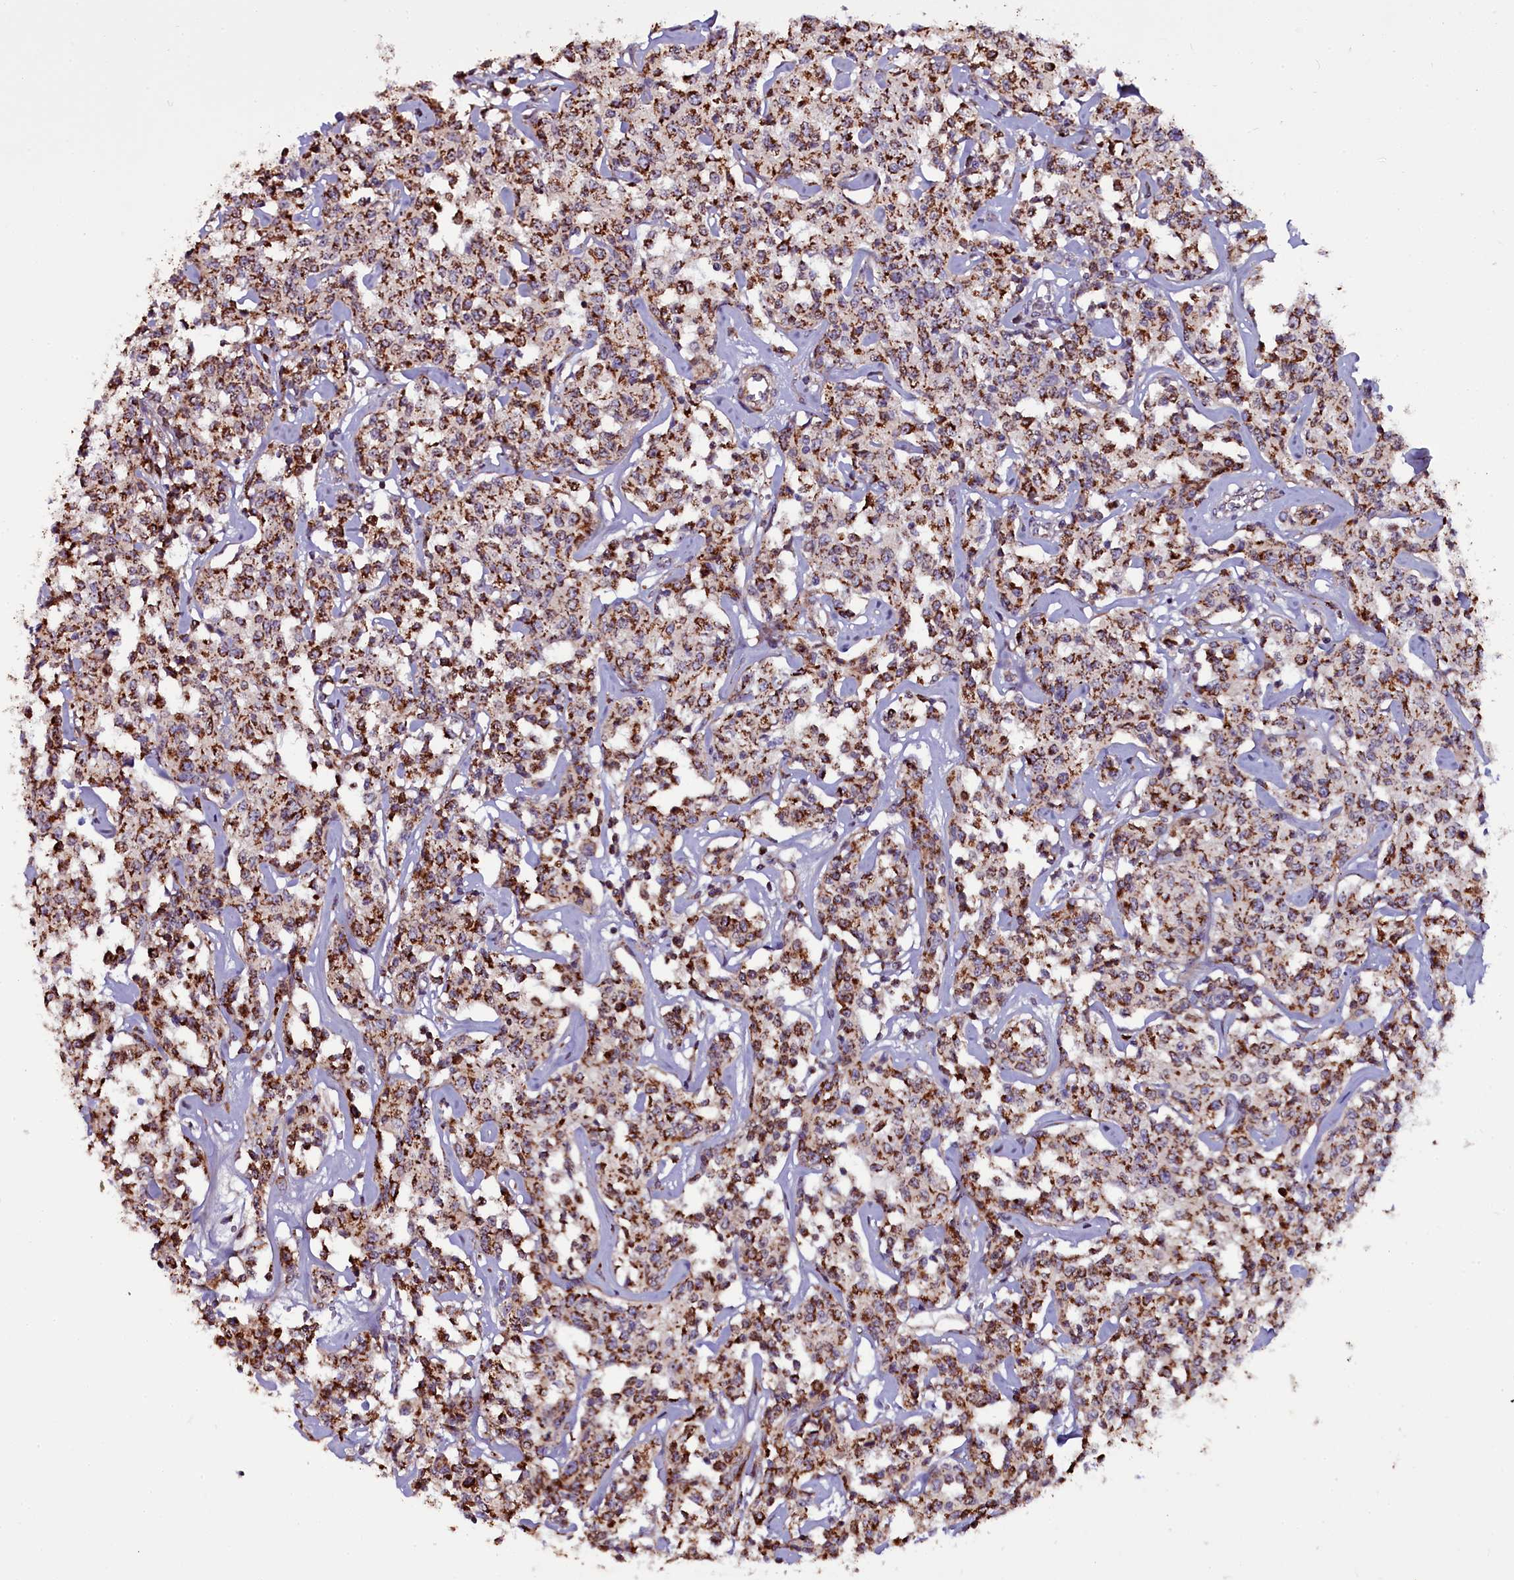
{"staining": {"intensity": "strong", "quantity": ">75%", "location": "cytoplasmic/membranous"}, "tissue": "lymphoma", "cell_type": "Tumor cells", "image_type": "cancer", "snomed": [{"axis": "morphology", "description": "Malignant lymphoma, non-Hodgkin's type, Low grade"}, {"axis": "topography", "description": "Small intestine"}], "caption": "The image reveals immunohistochemical staining of lymphoma. There is strong cytoplasmic/membranous staining is present in about >75% of tumor cells.", "gene": "NAA80", "patient": {"sex": "female", "age": 59}}